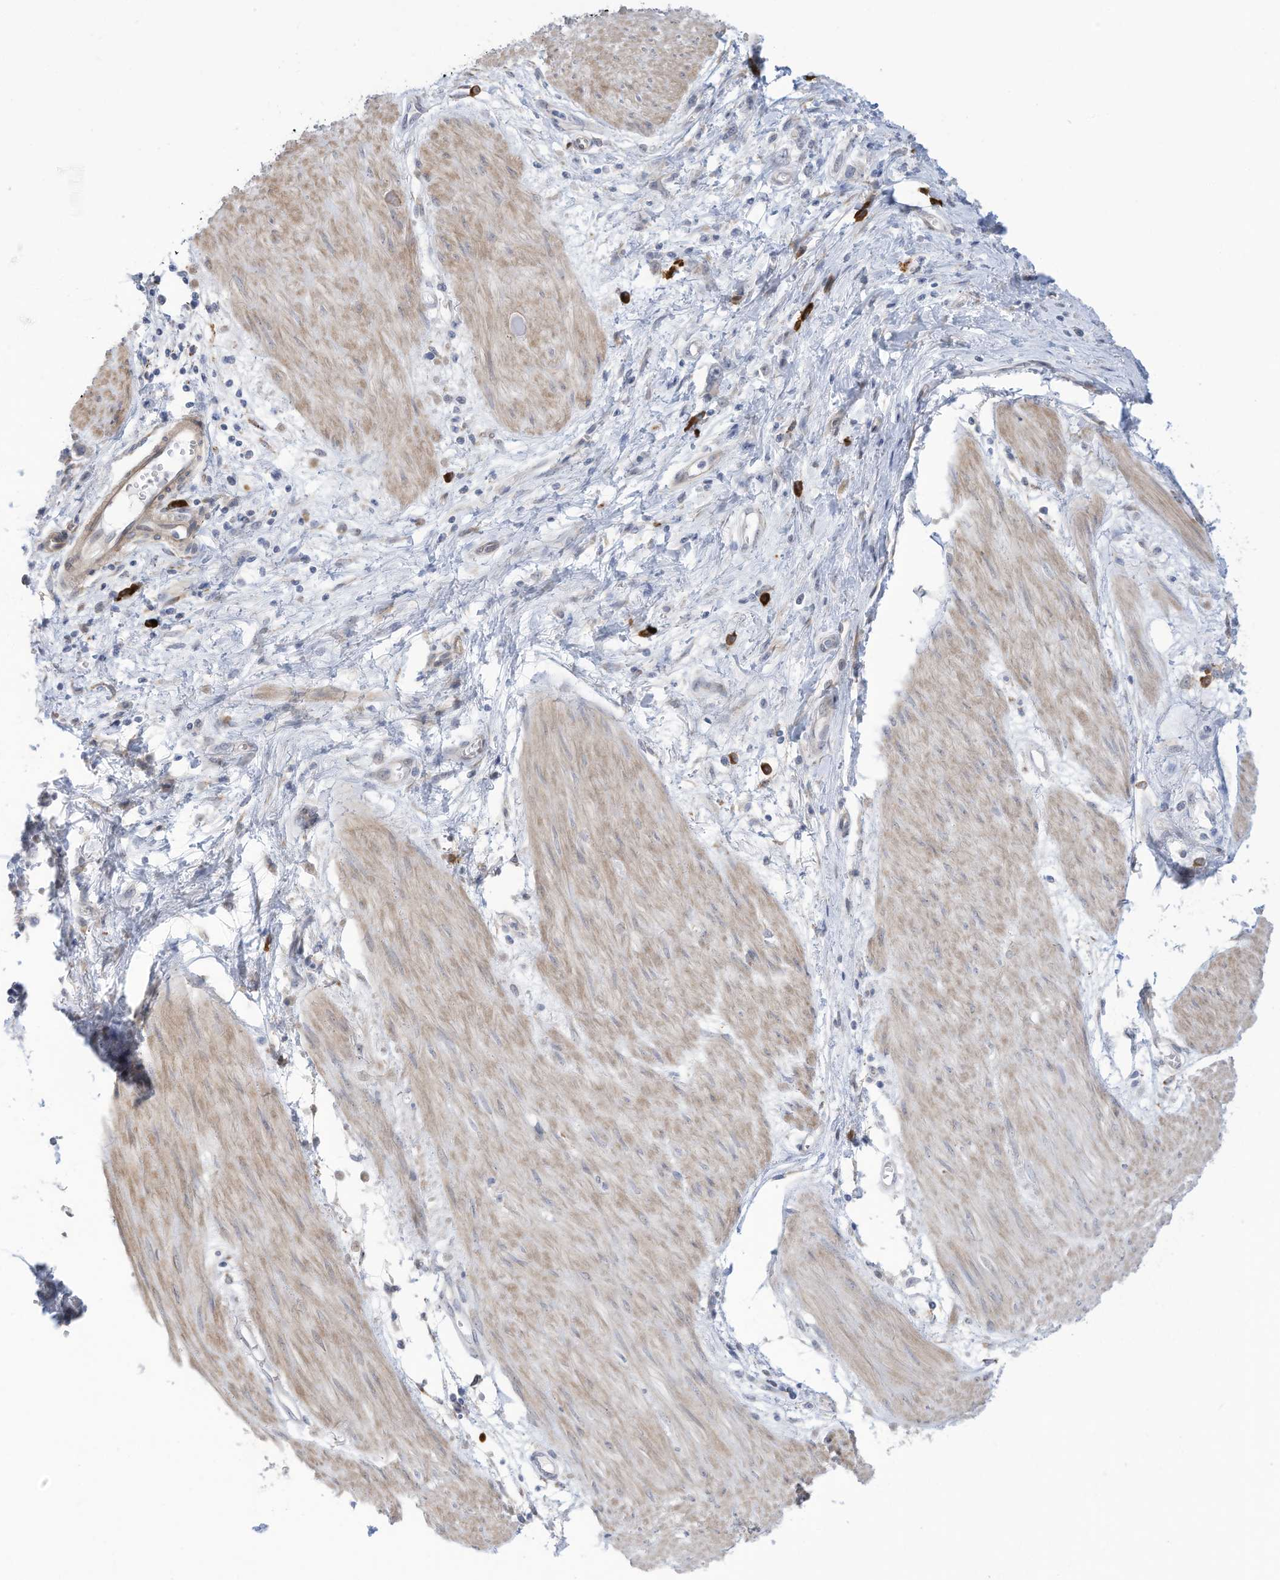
{"staining": {"intensity": "negative", "quantity": "none", "location": "none"}, "tissue": "stomach cancer", "cell_type": "Tumor cells", "image_type": "cancer", "snomed": [{"axis": "morphology", "description": "Adenocarcinoma, NOS"}, {"axis": "topography", "description": "Stomach"}], "caption": "IHC image of neoplastic tissue: human adenocarcinoma (stomach) stained with DAB demonstrates no significant protein positivity in tumor cells. The staining was performed using DAB (3,3'-diaminobenzidine) to visualize the protein expression in brown, while the nuclei were stained in blue with hematoxylin (Magnification: 20x).", "gene": "ZNF292", "patient": {"sex": "female", "age": 76}}